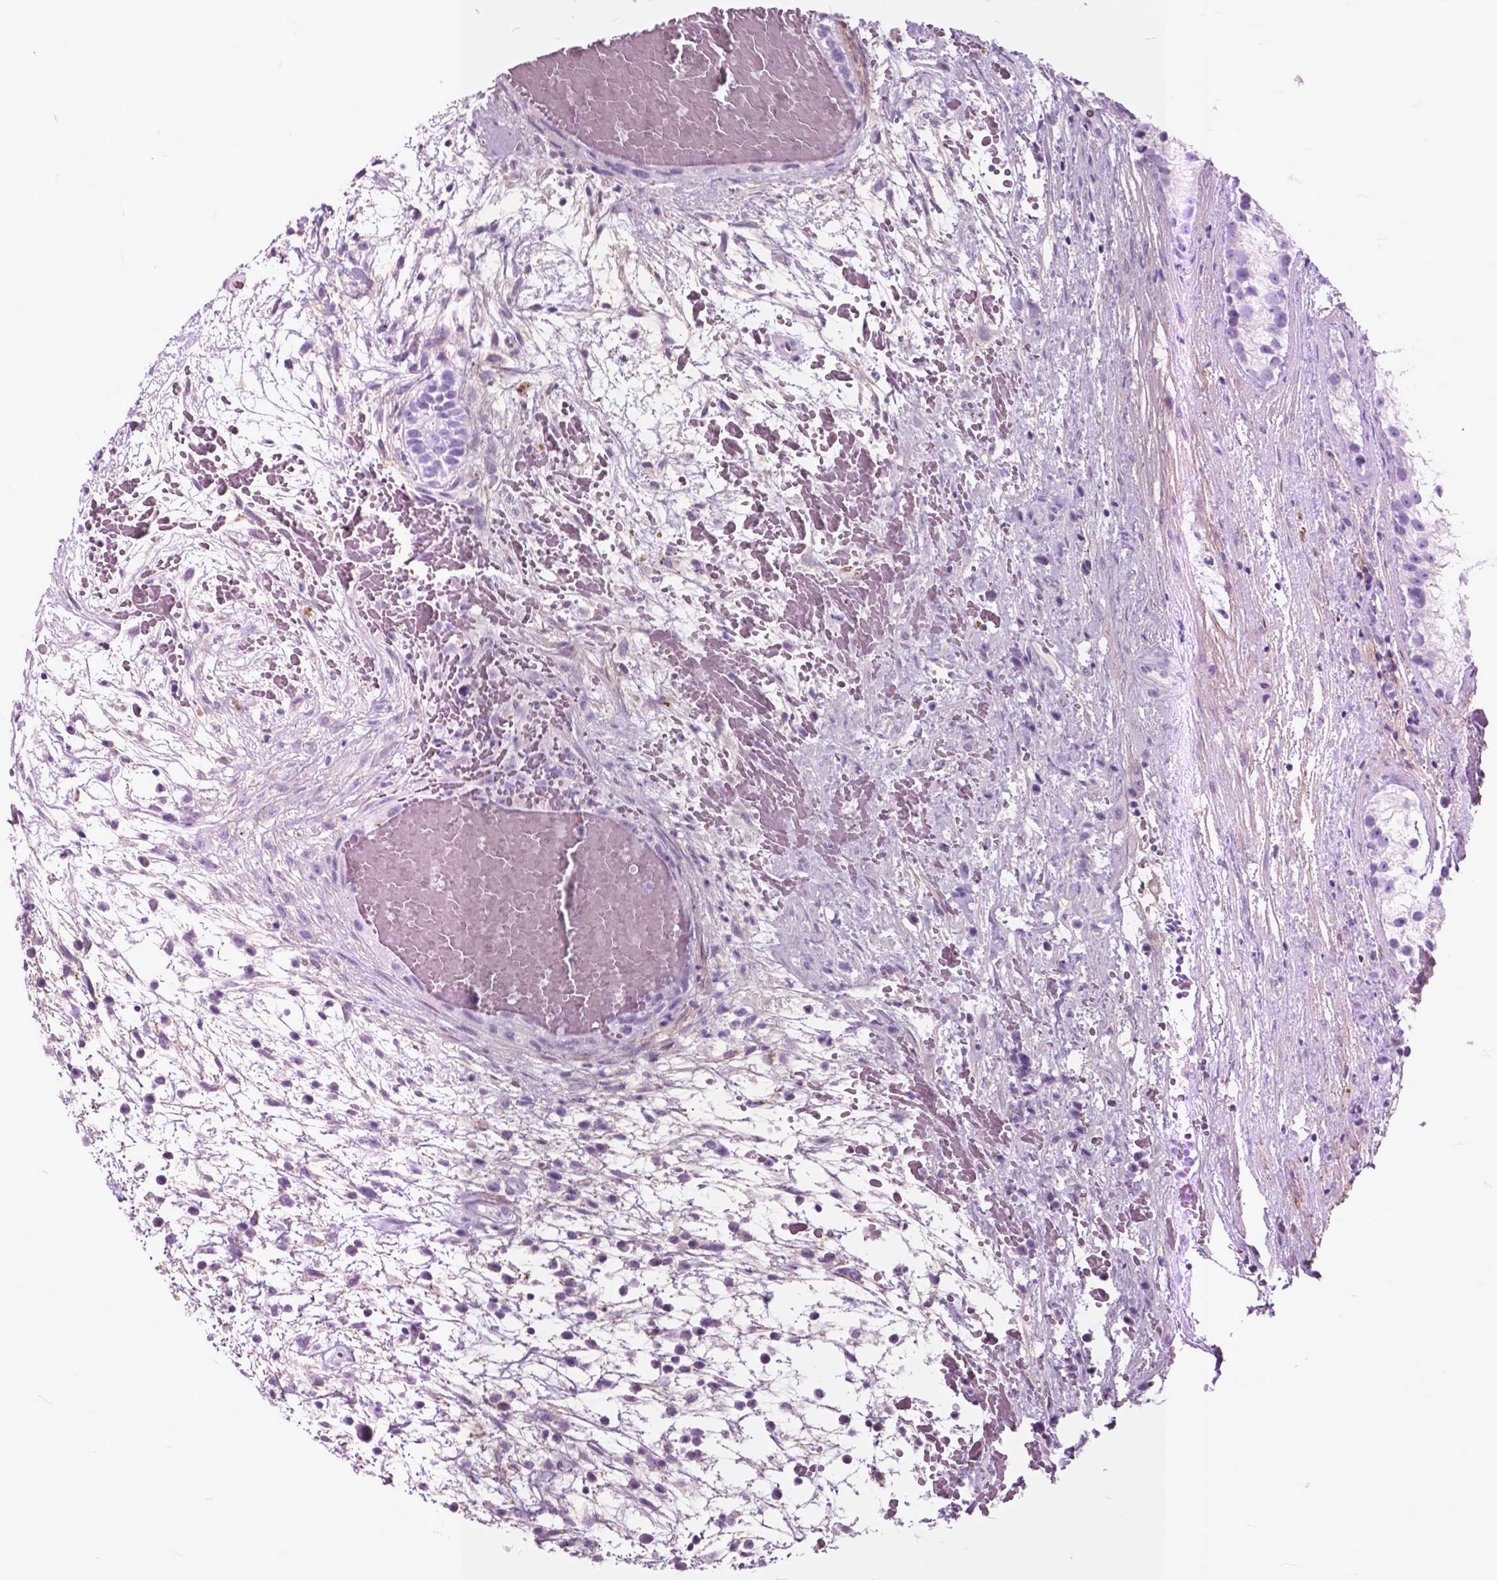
{"staining": {"intensity": "negative", "quantity": "none", "location": "none"}, "tissue": "testis cancer", "cell_type": "Tumor cells", "image_type": "cancer", "snomed": [{"axis": "morphology", "description": "Normal tissue, NOS"}, {"axis": "morphology", "description": "Carcinoma, Embryonal, NOS"}, {"axis": "topography", "description": "Testis"}], "caption": "IHC of human embryonal carcinoma (testis) exhibits no expression in tumor cells. Nuclei are stained in blue.", "gene": "GDF9", "patient": {"sex": "male", "age": 32}}